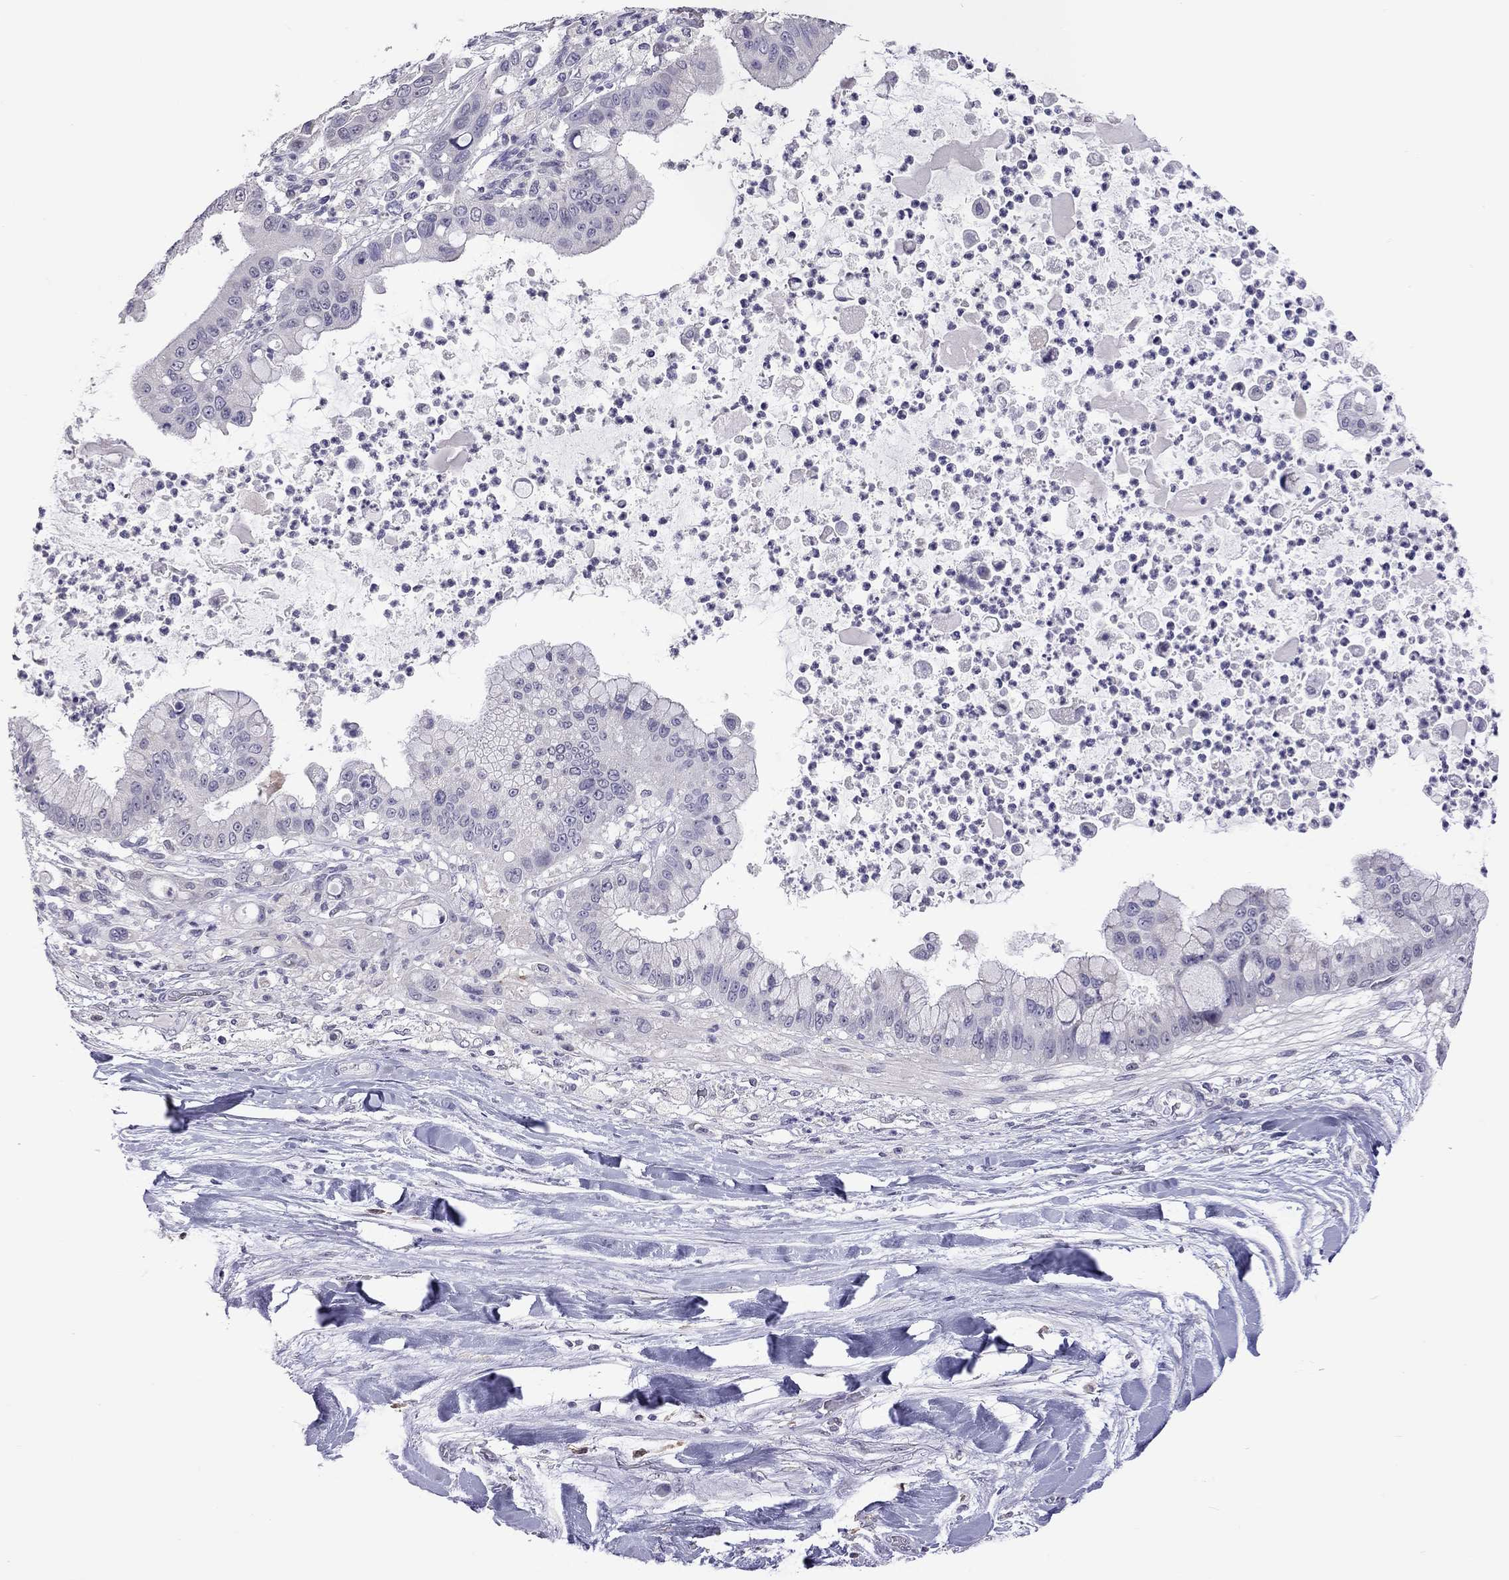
{"staining": {"intensity": "negative", "quantity": "none", "location": "none"}, "tissue": "liver cancer", "cell_type": "Tumor cells", "image_type": "cancer", "snomed": [{"axis": "morphology", "description": "Cholangiocarcinoma"}, {"axis": "topography", "description": "Liver"}], "caption": "High magnification brightfield microscopy of liver cancer stained with DAB (3,3'-diaminobenzidine) (brown) and counterstained with hematoxylin (blue): tumor cells show no significant staining.", "gene": "PPP1R3A", "patient": {"sex": "female", "age": 54}}